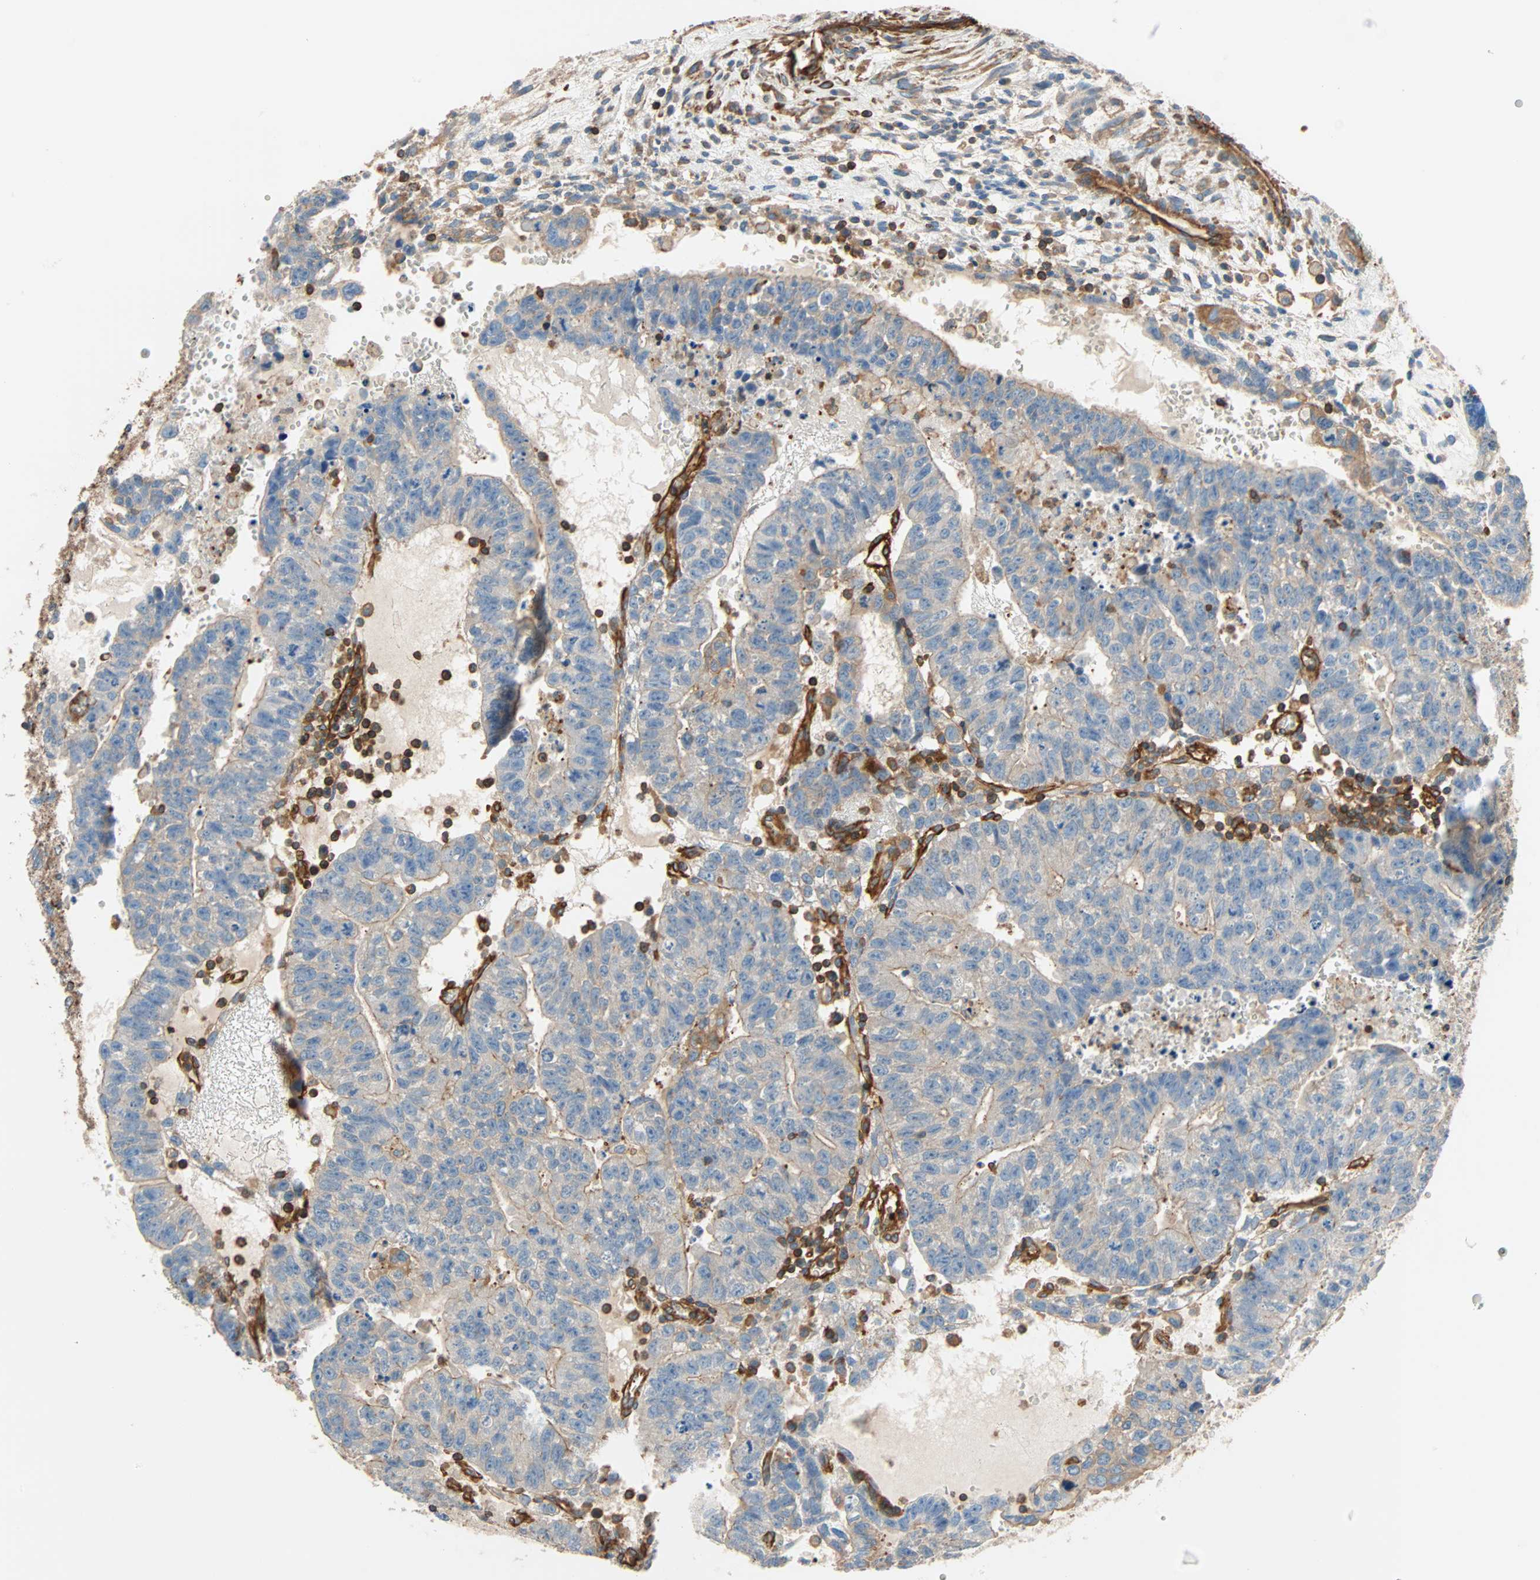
{"staining": {"intensity": "negative", "quantity": "none", "location": "none"}, "tissue": "testis cancer", "cell_type": "Tumor cells", "image_type": "cancer", "snomed": [{"axis": "morphology", "description": "Seminoma, NOS"}, {"axis": "morphology", "description": "Carcinoma, Embryonal, NOS"}, {"axis": "topography", "description": "Testis"}], "caption": "High magnification brightfield microscopy of testis cancer (seminoma) stained with DAB (brown) and counterstained with hematoxylin (blue): tumor cells show no significant positivity.", "gene": "GALNT10", "patient": {"sex": "male", "age": 52}}